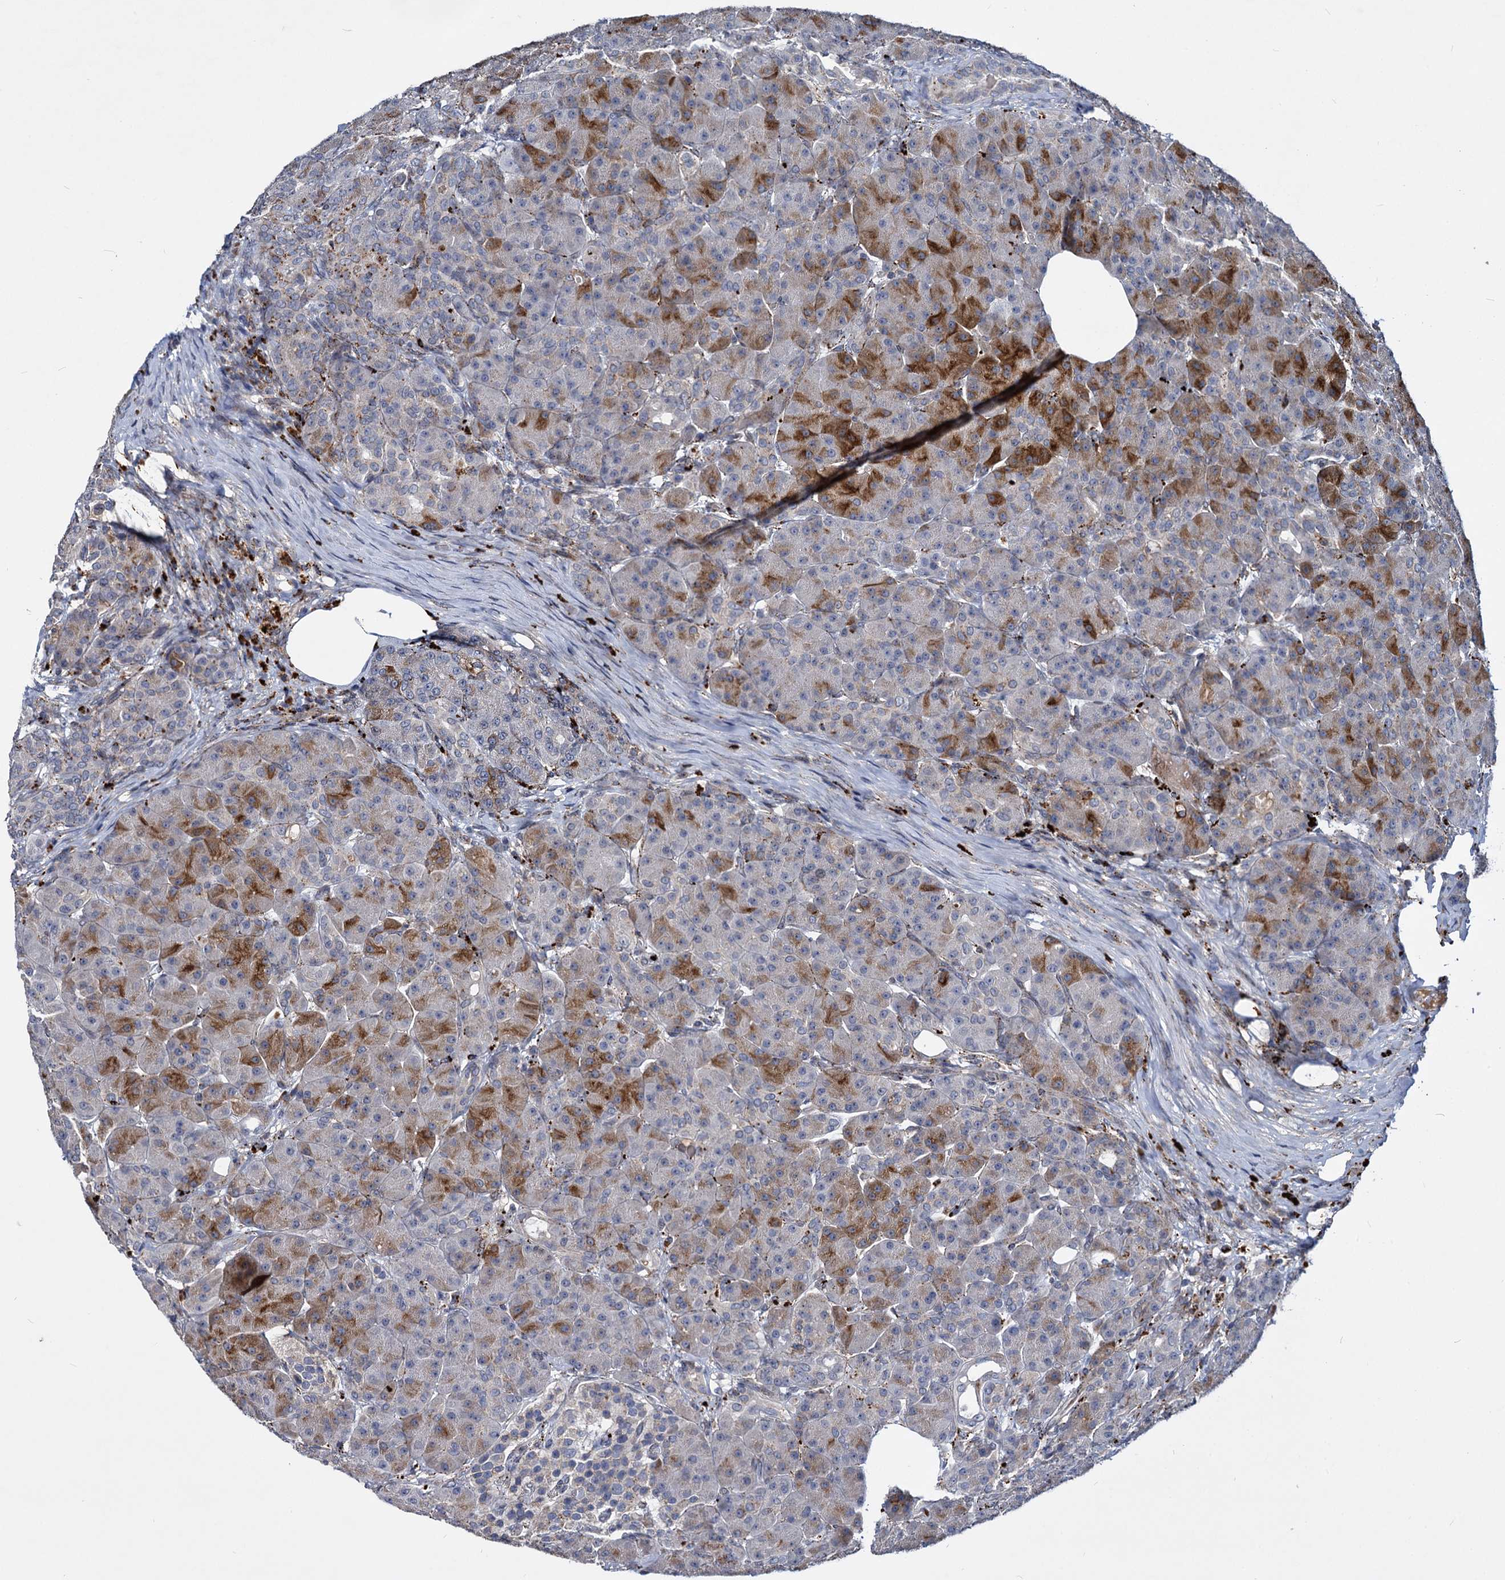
{"staining": {"intensity": "strong", "quantity": "<25%", "location": "cytoplasmic/membranous"}, "tissue": "pancreas", "cell_type": "Exocrine glandular cells", "image_type": "normal", "snomed": [{"axis": "morphology", "description": "Normal tissue, NOS"}, {"axis": "topography", "description": "Pancreas"}], "caption": "Pancreas was stained to show a protein in brown. There is medium levels of strong cytoplasmic/membranous expression in about <25% of exocrine glandular cells. (IHC, brightfield microscopy, high magnification).", "gene": "C11orf86", "patient": {"sex": "male", "age": 63}}